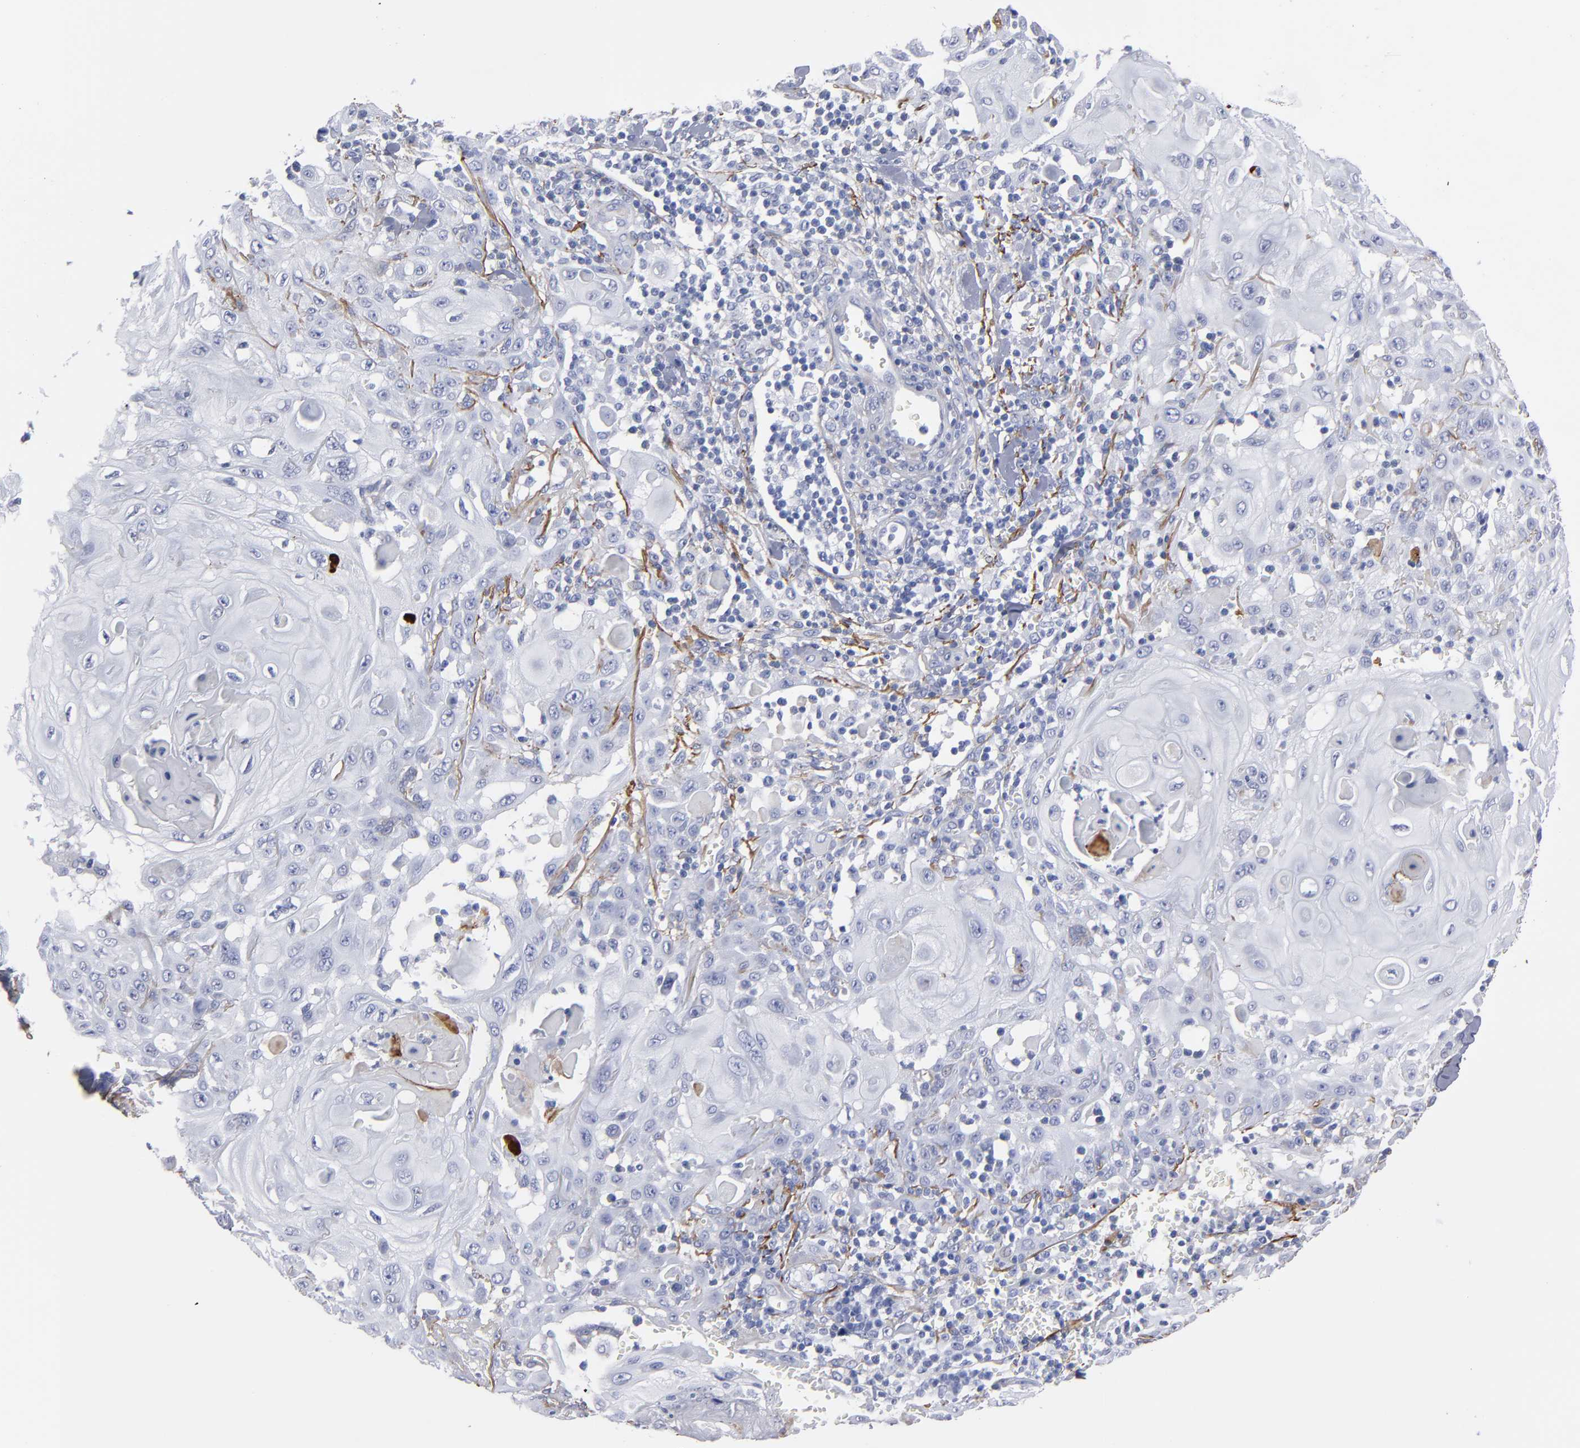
{"staining": {"intensity": "negative", "quantity": "none", "location": "none"}, "tissue": "skin cancer", "cell_type": "Tumor cells", "image_type": "cancer", "snomed": [{"axis": "morphology", "description": "Squamous cell carcinoma, NOS"}, {"axis": "topography", "description": "Skin"}], "caption": "Photomicrograph shows no significant protein expression in tumor cells of squamous cell carcinoma (skin). (IHC, brightfield microscopy, high magnification).", "gene": "EMILIN1", "patient": {"sex": "male", "age": 24}}